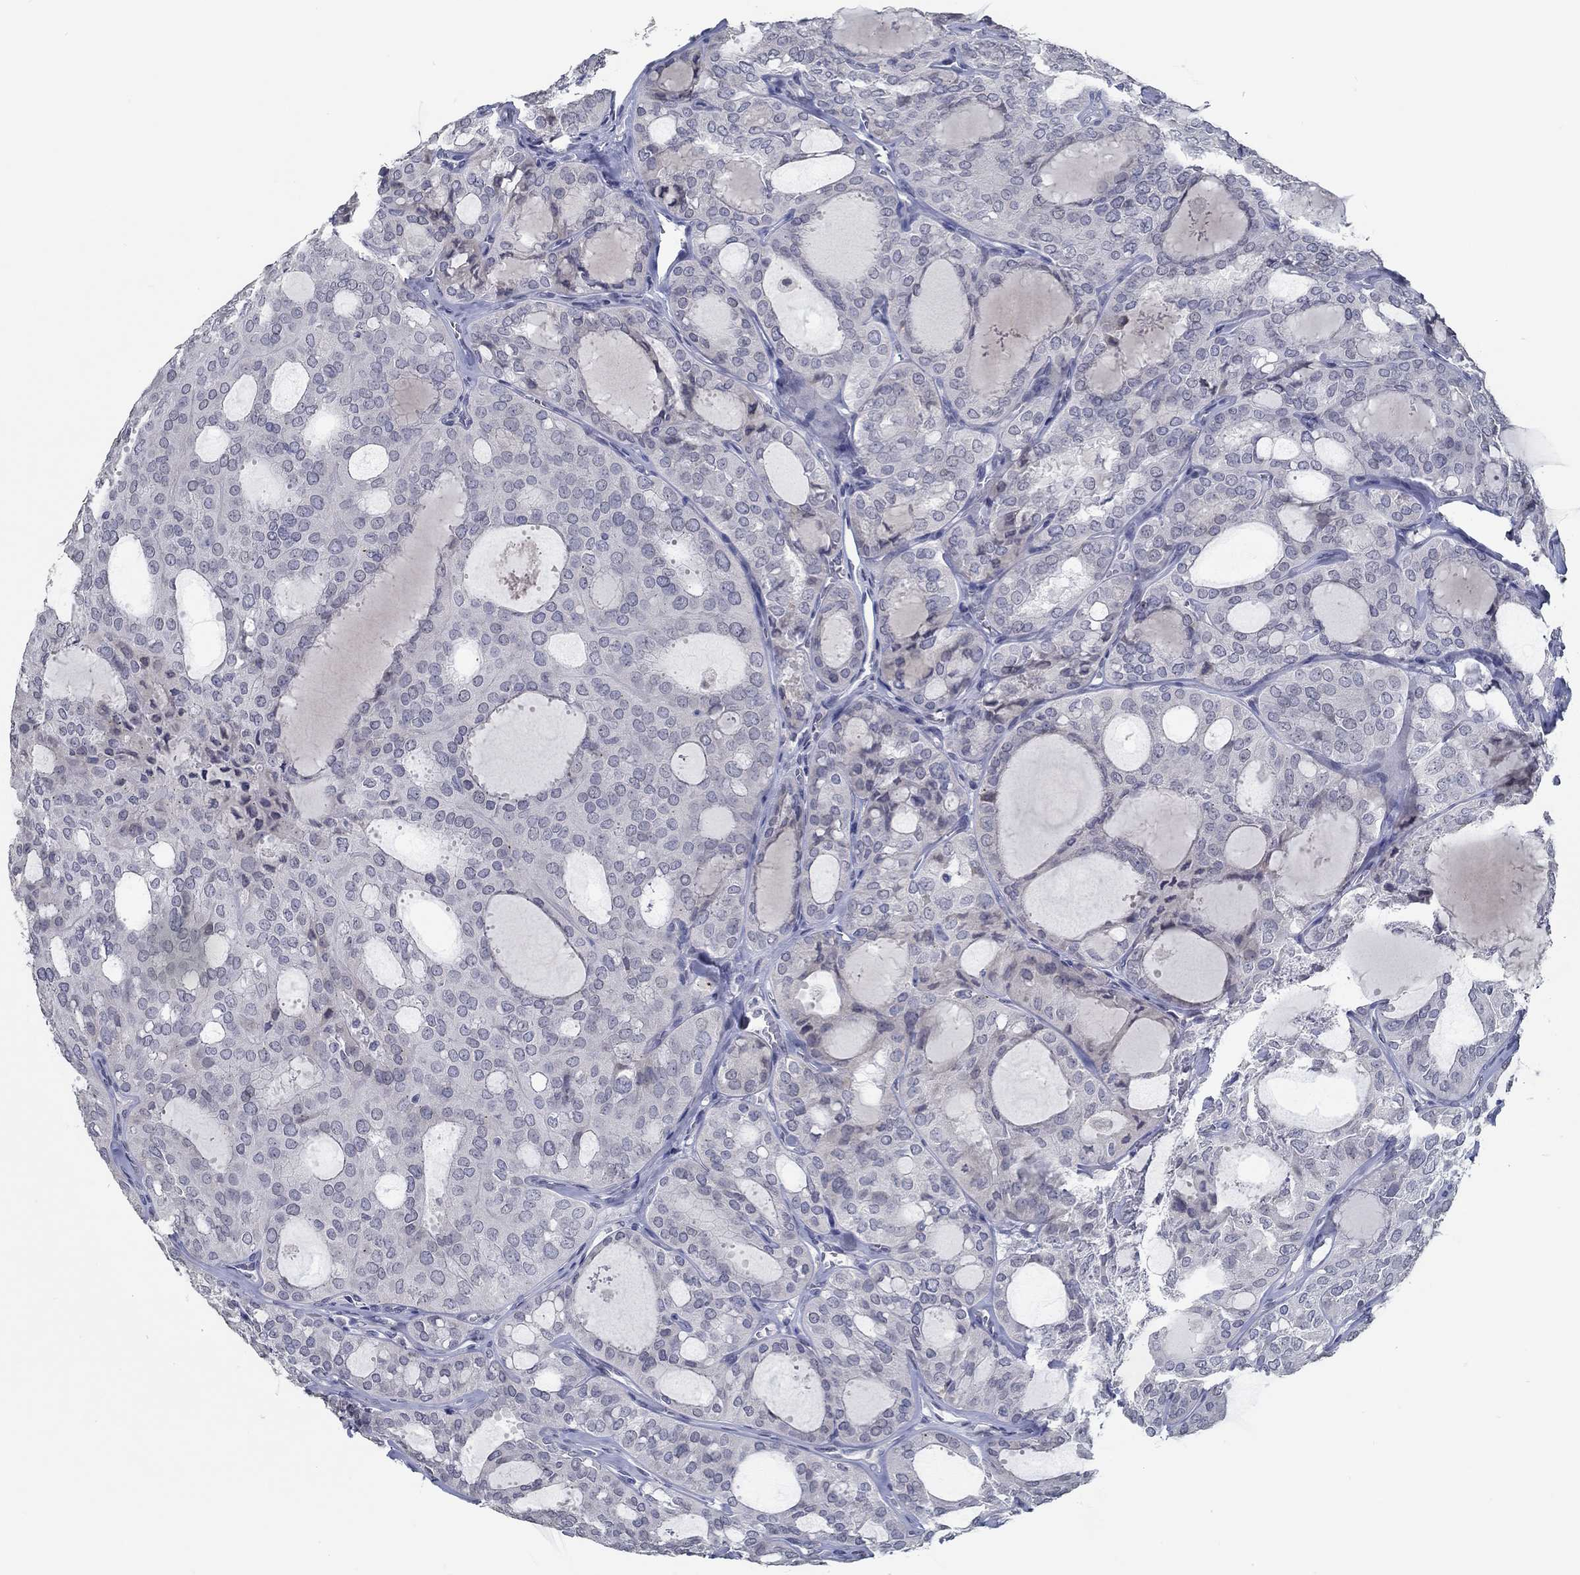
{"staining": {"intensity": "negative", "quantity": "none", "location": "none"}, "tissue": "thyroid cancer", "cell_type": "Tumor cells", "image_type": "cancer", "snomed": [{"axis": "morphology", "description": "Follicular adenoma carcinoma, NOS"}, {"axis": "topography", "description": "Thyroid gland"}], "caption": "This is an IHC photomicrograph of follicular adenoma carcinoma (thyroid). There is no positivity in tumor cells.", "gene": "NUP155", "patient": {"sex": "male", "age": 75}}